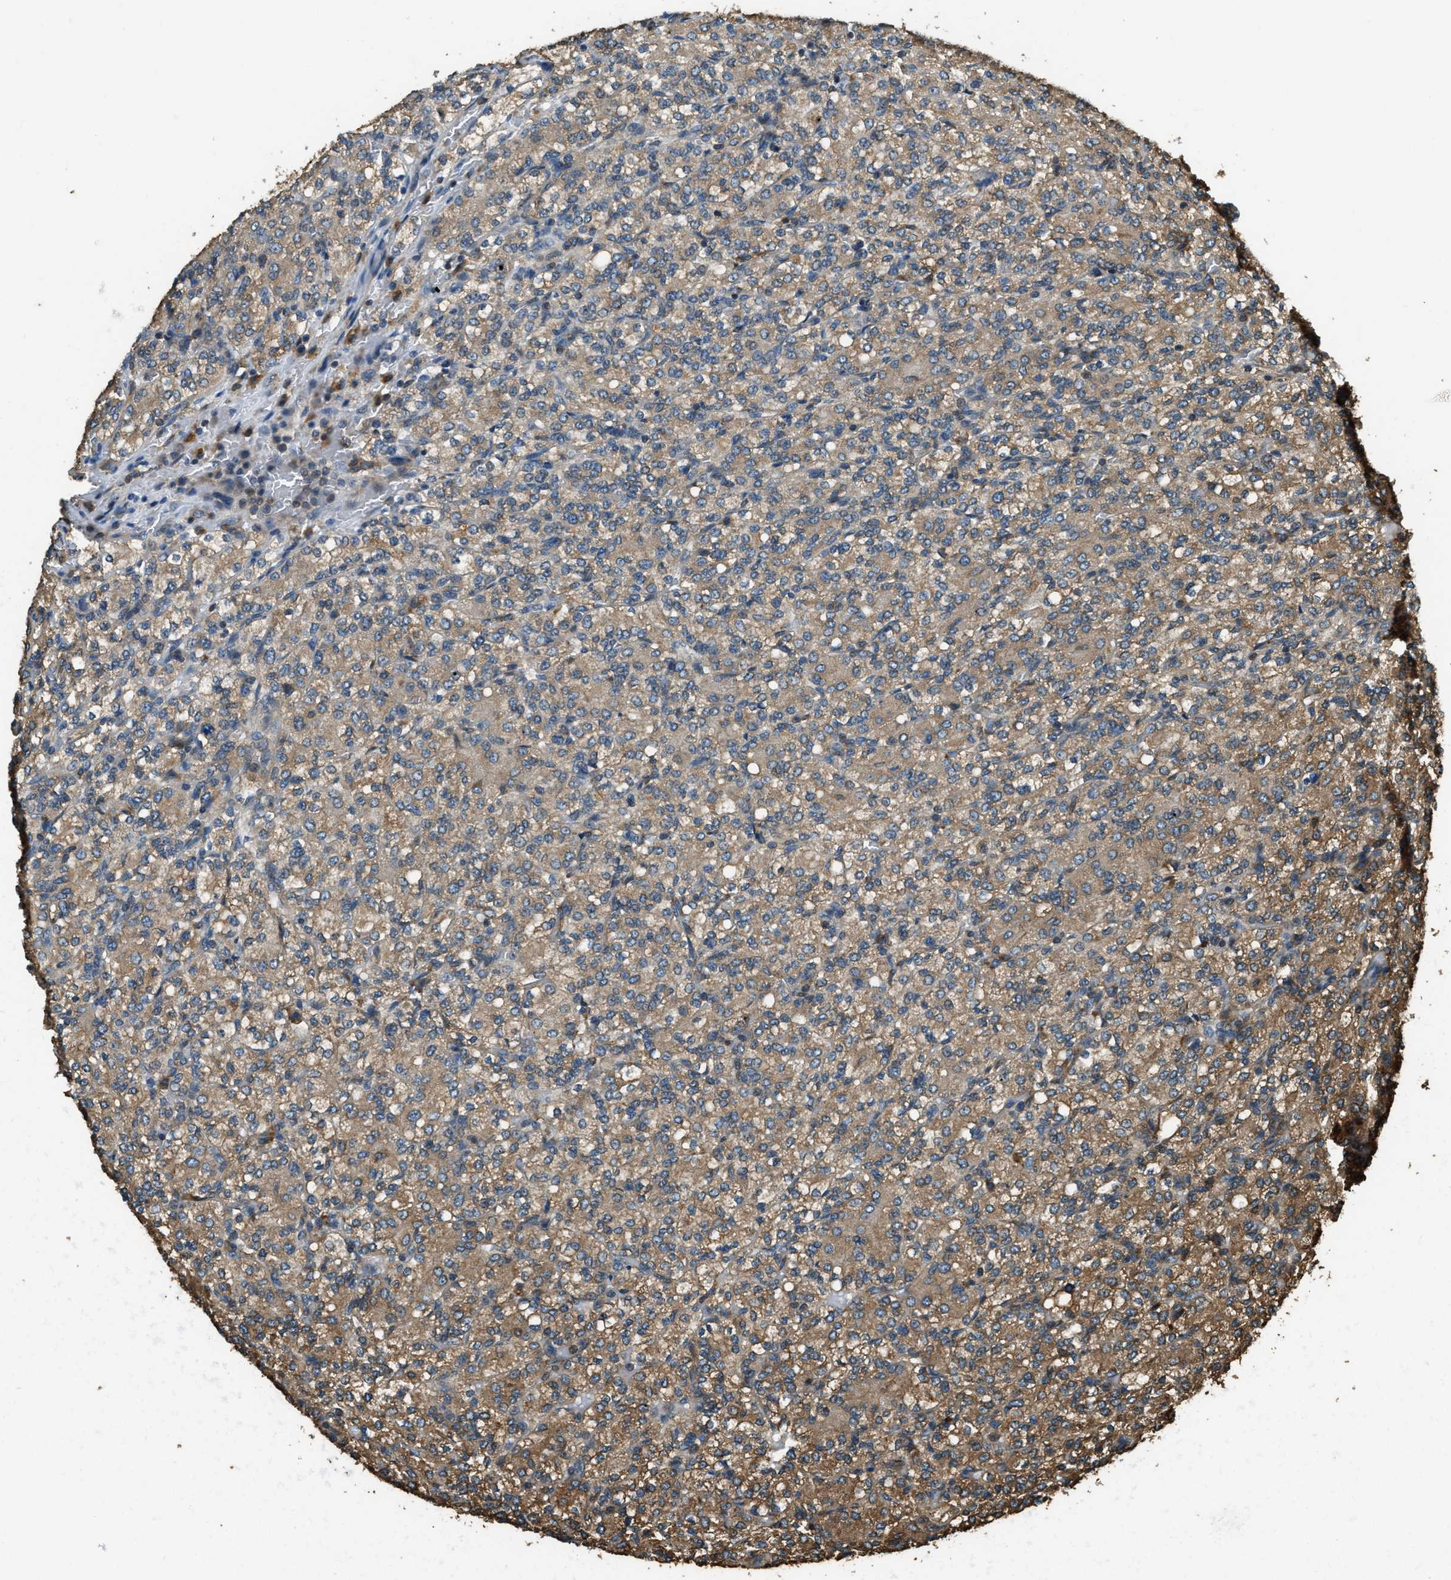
{"staining": {"intensity": "moderate", "quantity": ">75%", "location": "cytoplasmic/membranous"}, "tissue": "renal cancer", "cell_type": "Tumor cells", "image_type": "cancer", "snomed": [{"axis": "morphology", "description": "Adenocarcinoma, NOS"}, {"axis": "topography", "description": "Kidney"}], "caption": "This is an image of immunohistochemistry staining of adenocarcinoma (renal), which shows moderate expression in the cytoplasmic/membranous of tumor cells.", "gene": "ERGIC1", "patient": {"sex": "male", "age": 77}}